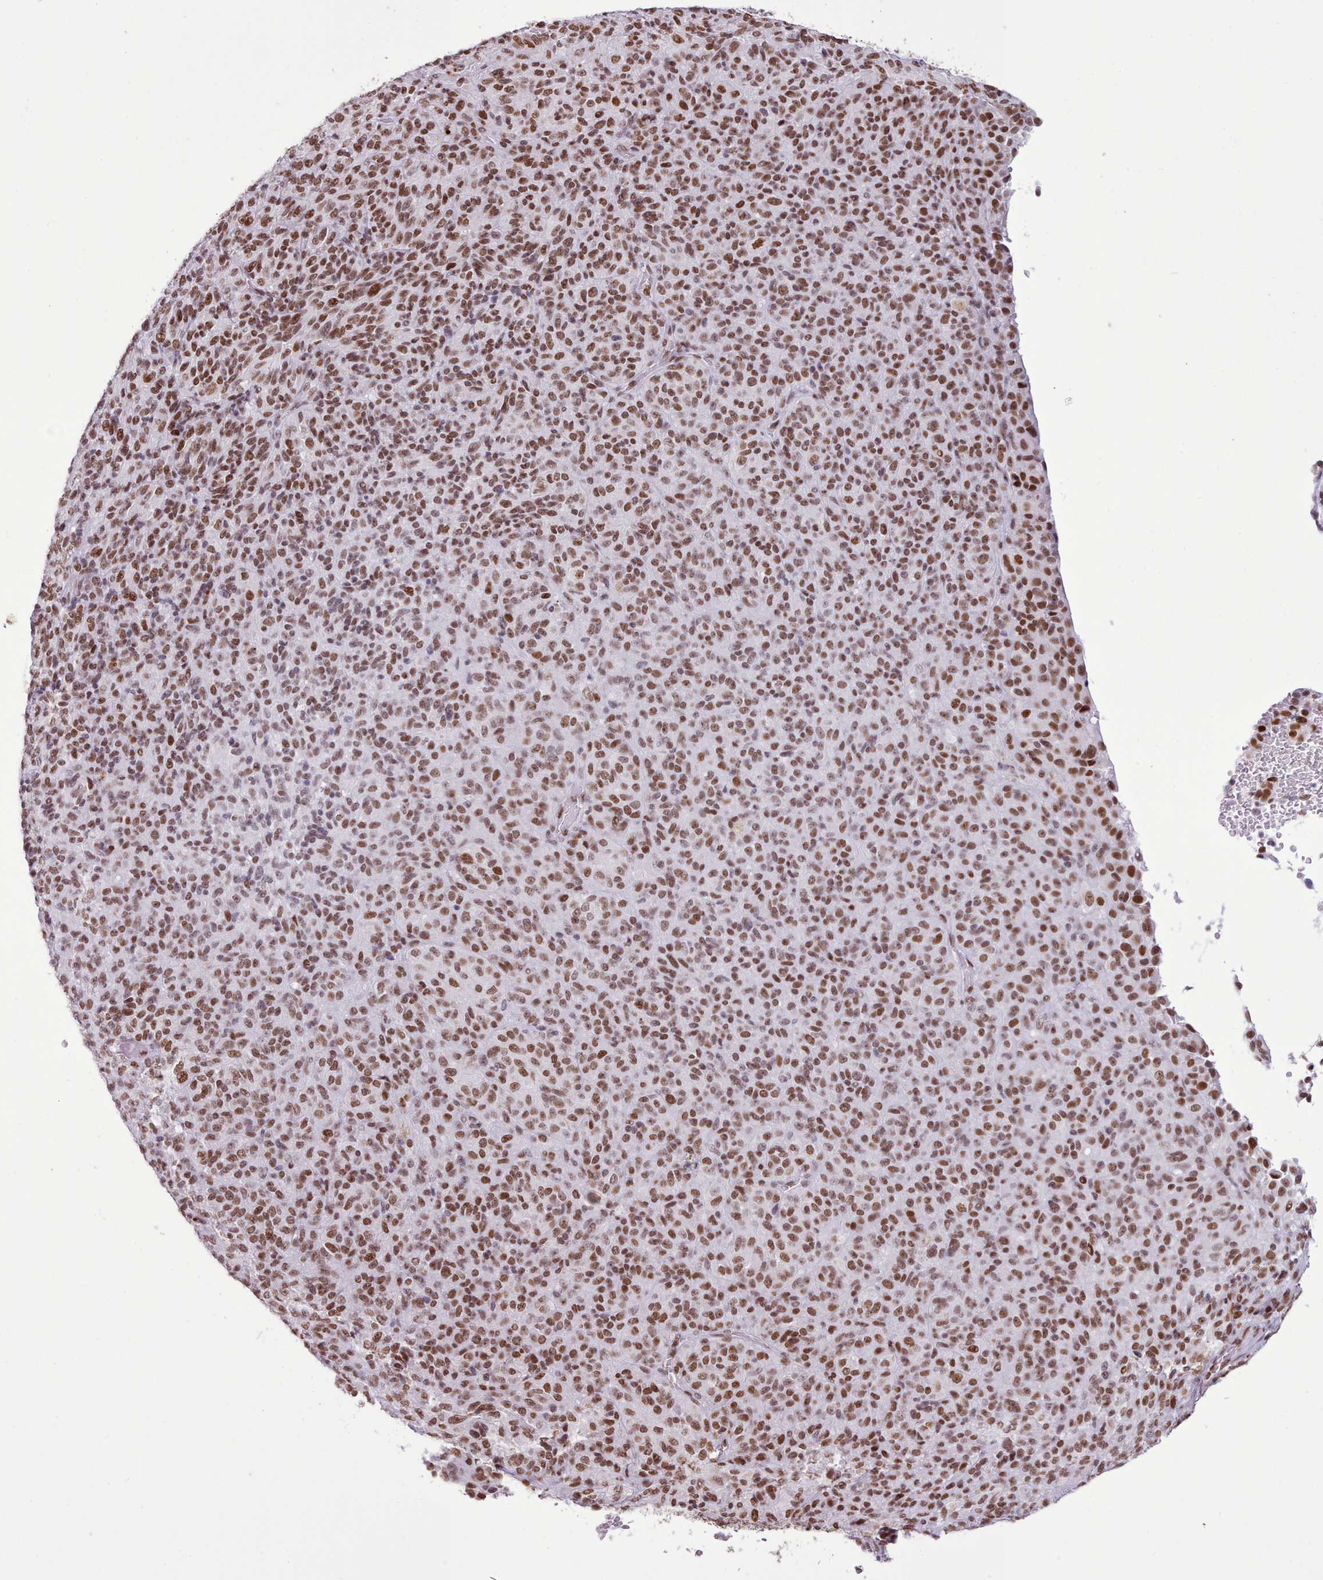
{"staining": {"intensity": "strong", "quantity": ">75%", "location": "nuclear"}, "tissue": "melanoma", "cell_type": "Tumor cells", "image_type": "cancer", "snomed": [{"axis": "morphology", "description": "Malignant melanoma, Metastatic site"}, {"axis": "topography", "description": "Brain"}], "caption": "This is a photomicrograph of IHC staining of malignant melanoma (metastatic site), which shows strong expression in the nuclear of tumor cells.", "gene": "TAF15", "patient": {"sex": "female", "age": 56}}